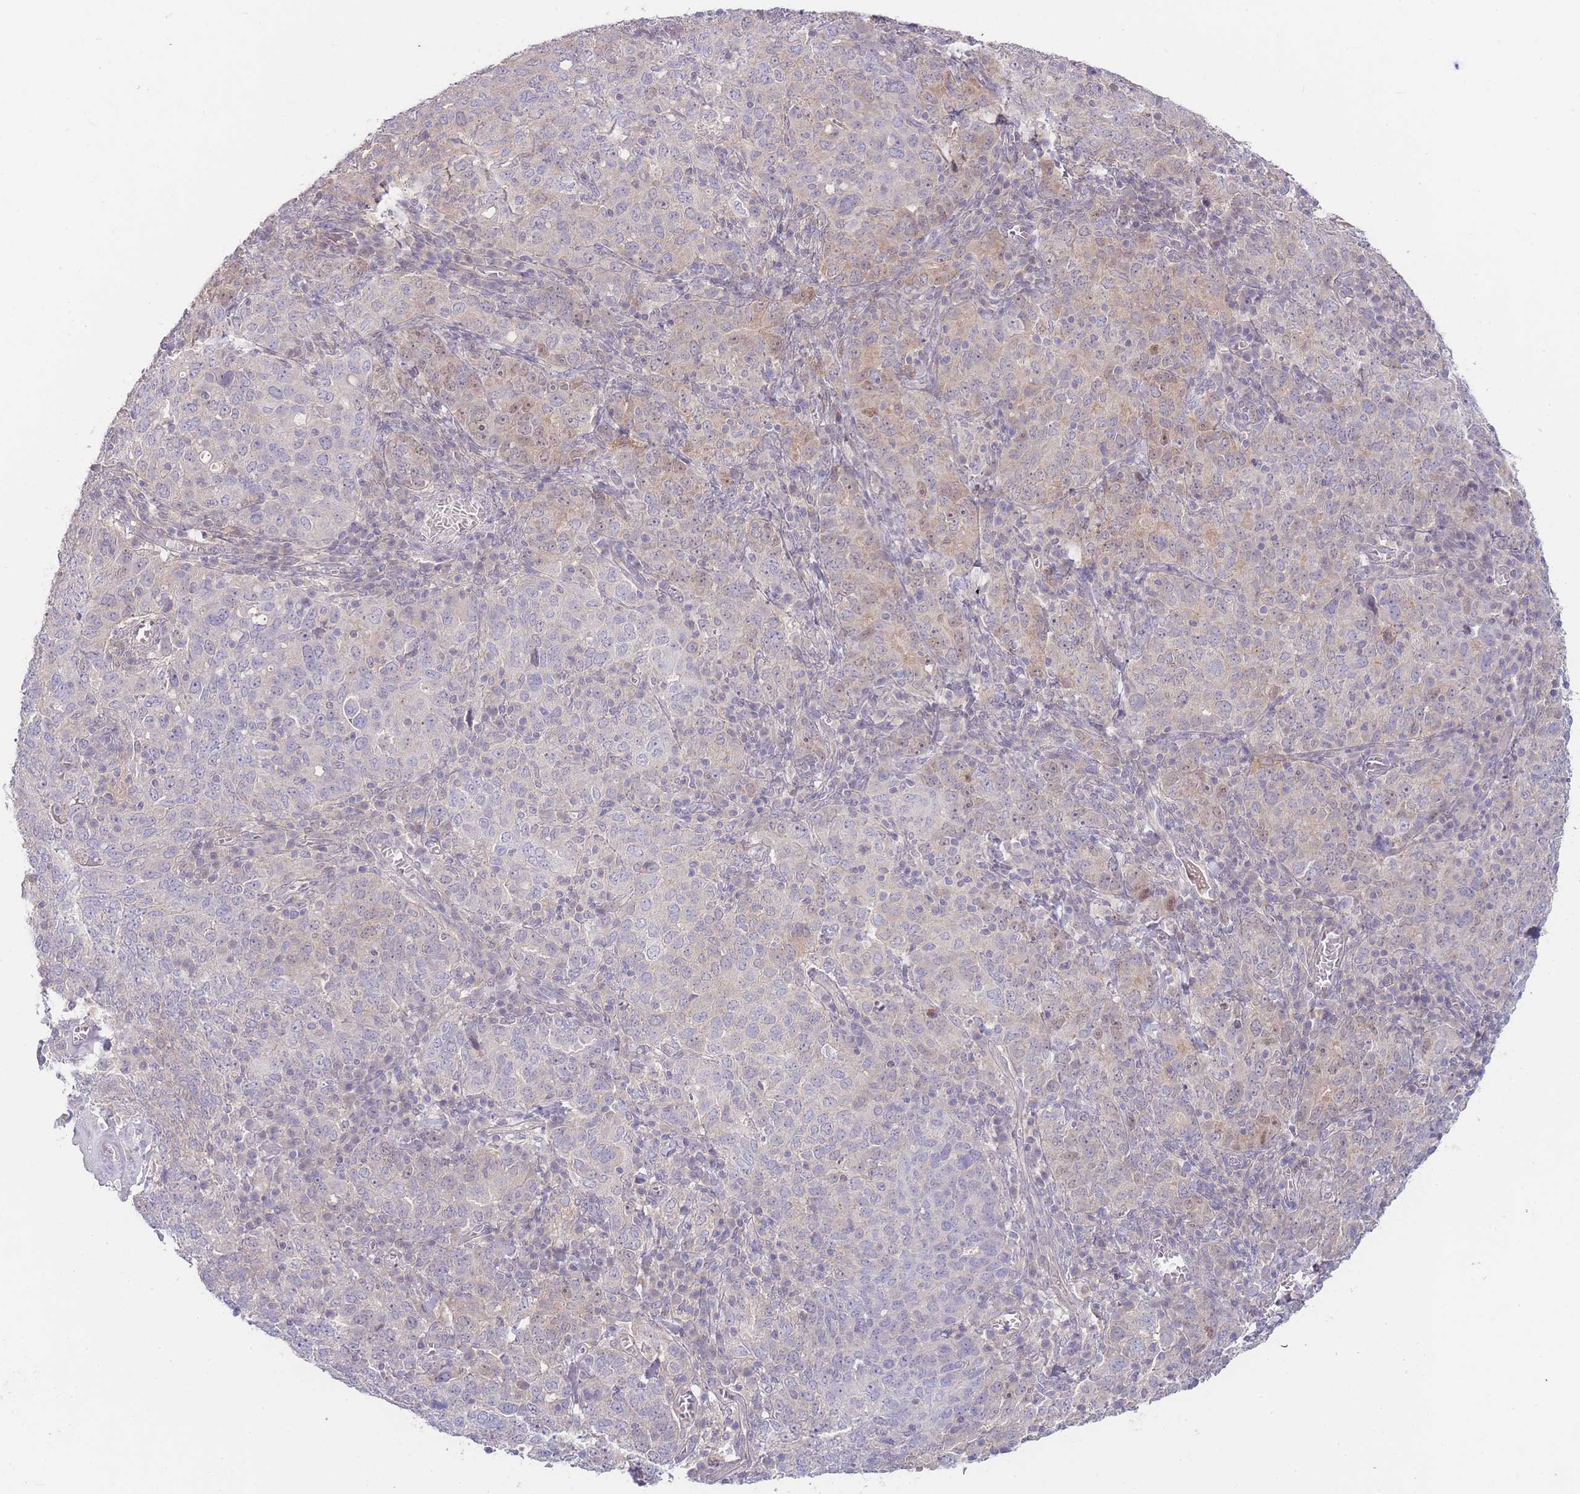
{"staining": {"intensity": "weak", "quantity": "<25%", "location": "cytoplasmic/membranous"}, "tissue": "ovarian cancer", "cell_type": "Tumor cells", "image_type": "cancer", "snomed": [{"axis": "morphology", "description": "Carcinoma, endometroid"}, {"axis": "topography", "description": "Ovary"}], "caption": "Tumor cells show no significant expression in ovarian cancer.", "gene": "SPHKAP", "patient": {"sex": "female", "age": 62}}